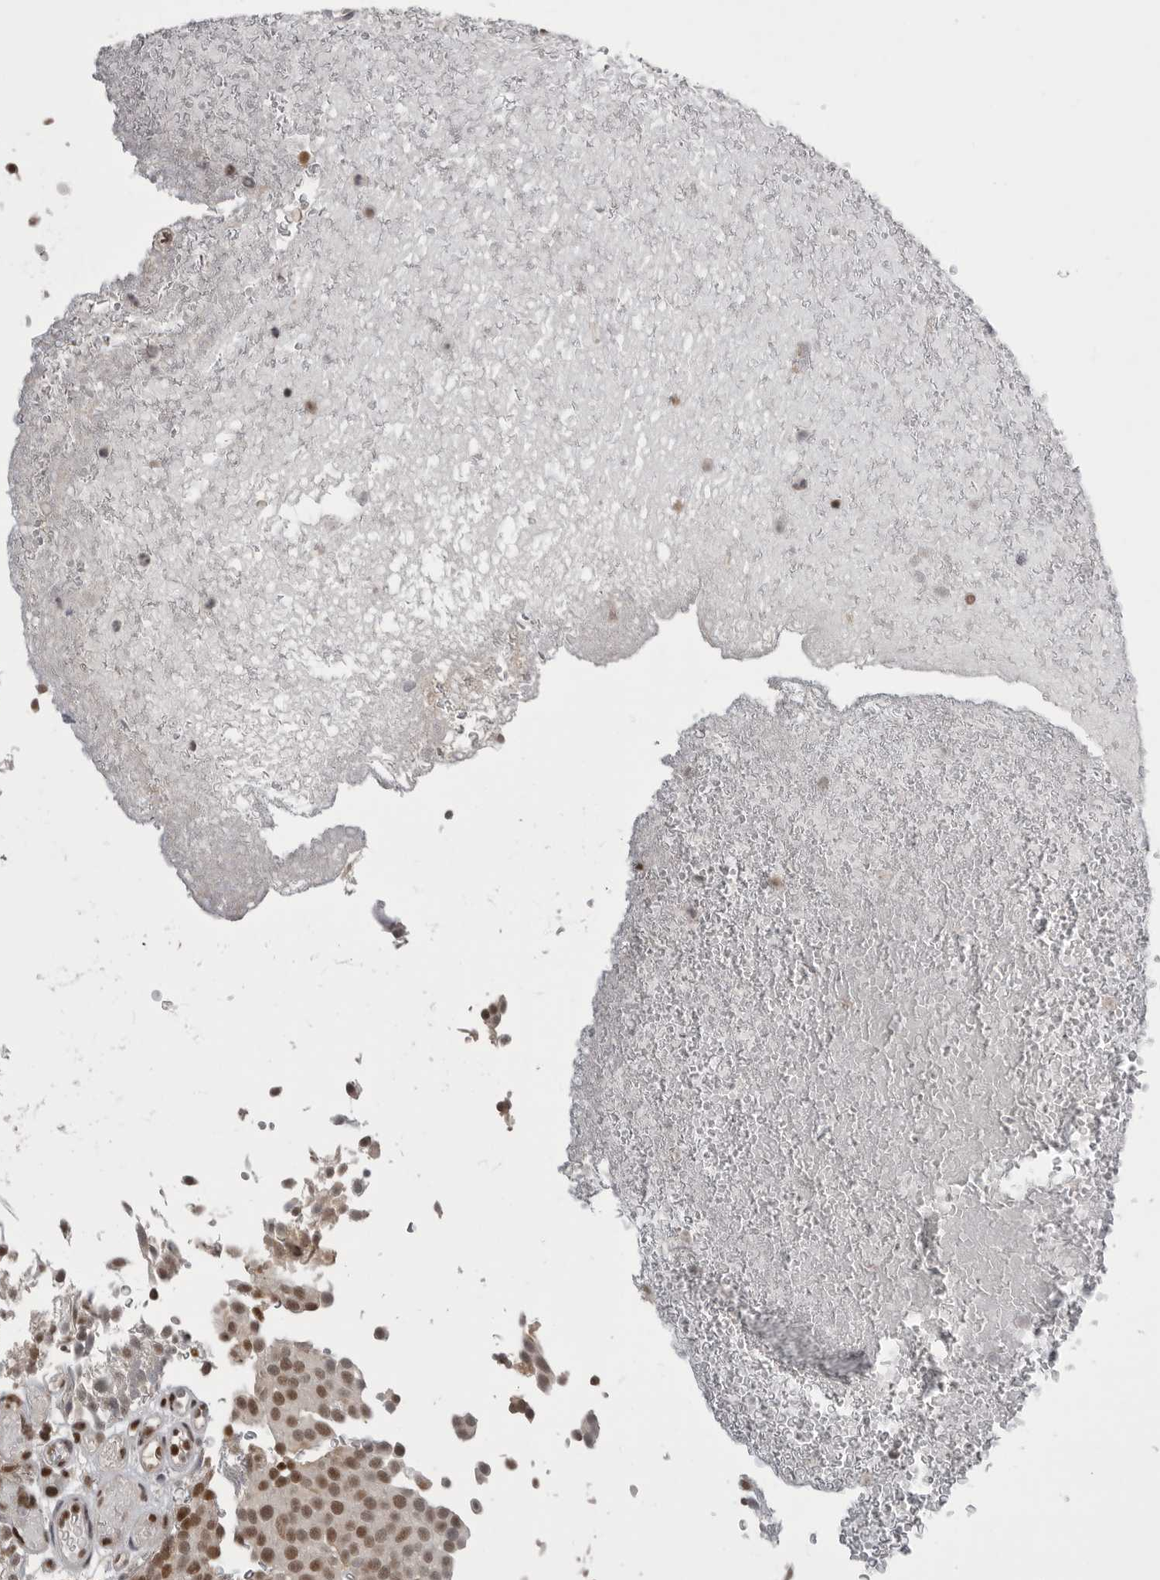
{"staining": {"intensity": "moderate", "quantity": ">75%", "location": "nuclear"}, "tissue": "urothelial cancer", "cell_type": "Tumor cells", "image_type": "cancer", "snomed": [{"axis": "morphology", "description": "Urothelial carcinoma, Low grade"}, {"axis": "topography", "description": "Urinary bladder"}], "caption": "Urothelial cancer tissue reveals moderate nuclear expression in about >75% of tumor cells, visualized by immunohistochemistry. The protein is shown in brown color, while the nuclei are stained blue.", "gene": "POU5F1", "patient": {"sex": "male", "age": 78}}